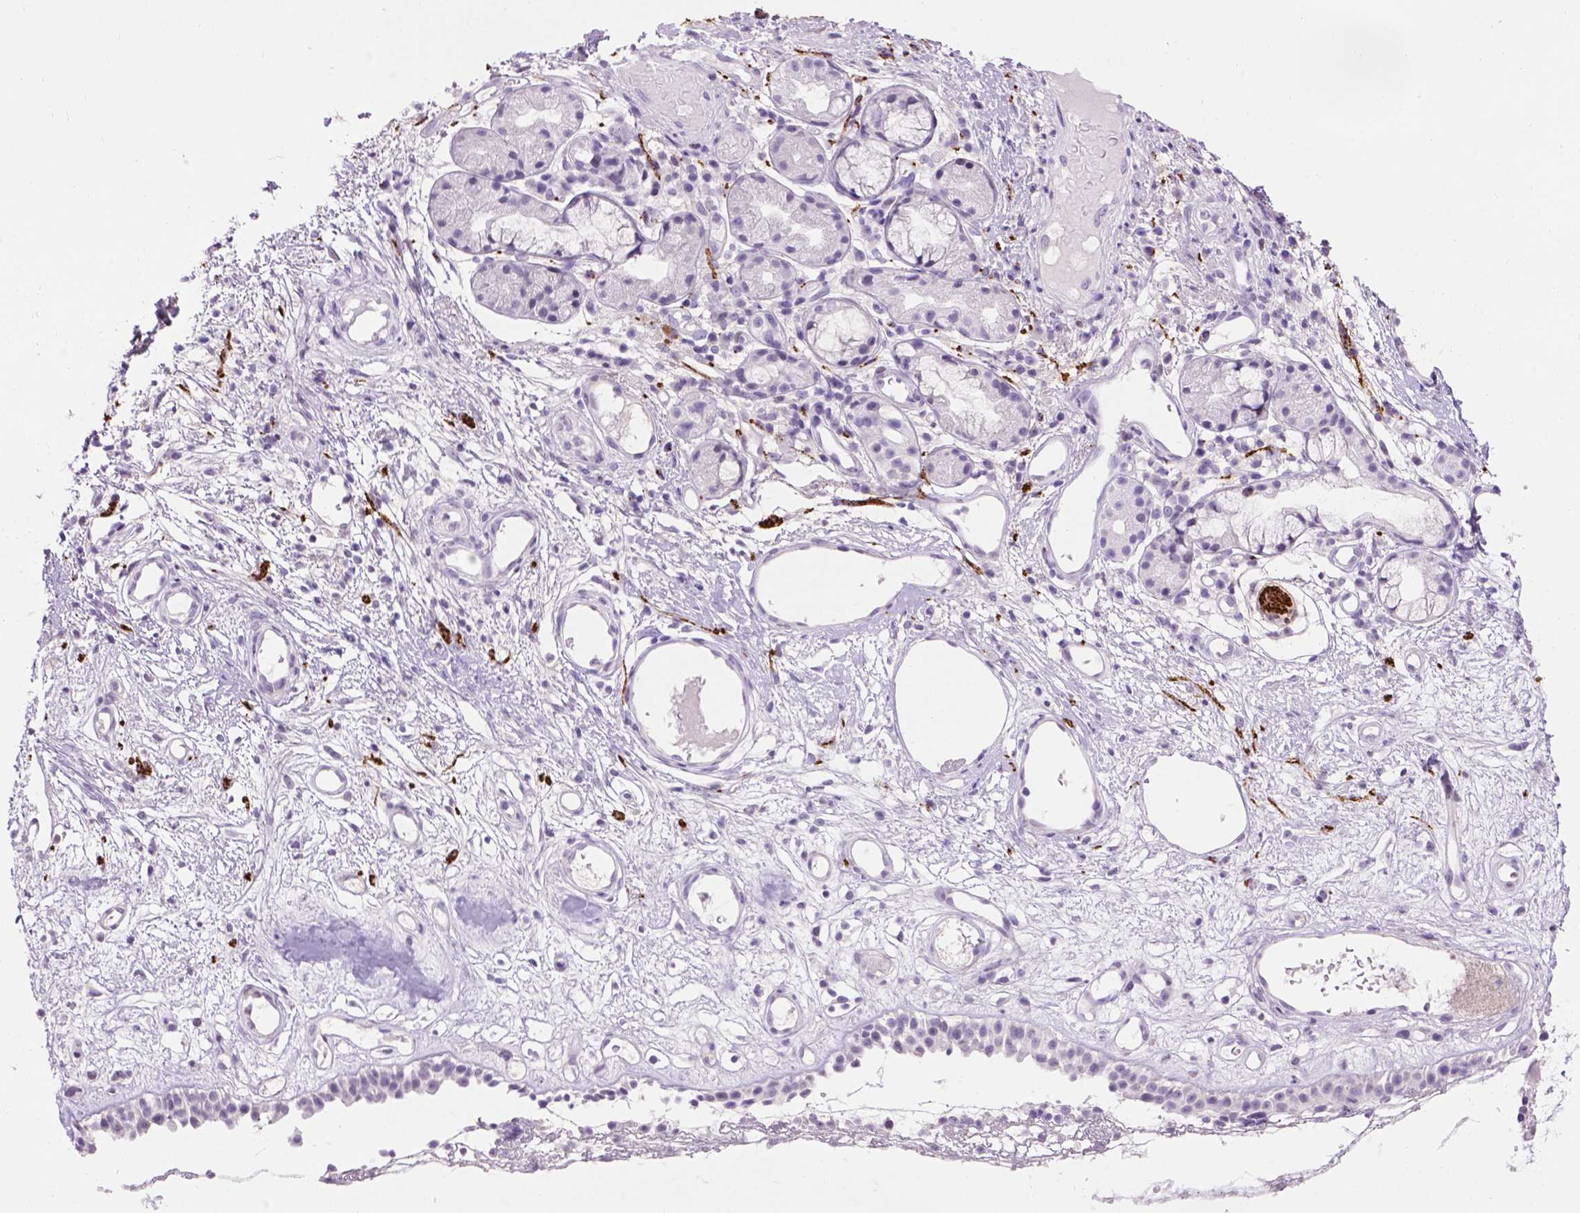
{"staining": {"intensity": "negative", "quantity": "none", "location": "none"}, "tissue": "nasopharynx", "cell_type": "Respiratory epithelial cells", "image_type": "normal", "snomed": [{"axis": "morphology", "description": "Normal tissue, NOS"}, {"axis": "morphology", "description": "Inflammation, NOS"}, {"axis": "topography", "description": "Nasopharynx"}], "caption": "This is an immunohistochemistry image of benign human nasopharynx. There is no staining in respiratory epithelial cells.", "gene": "TH", "patient": {"sex": "male", "age": 54}}